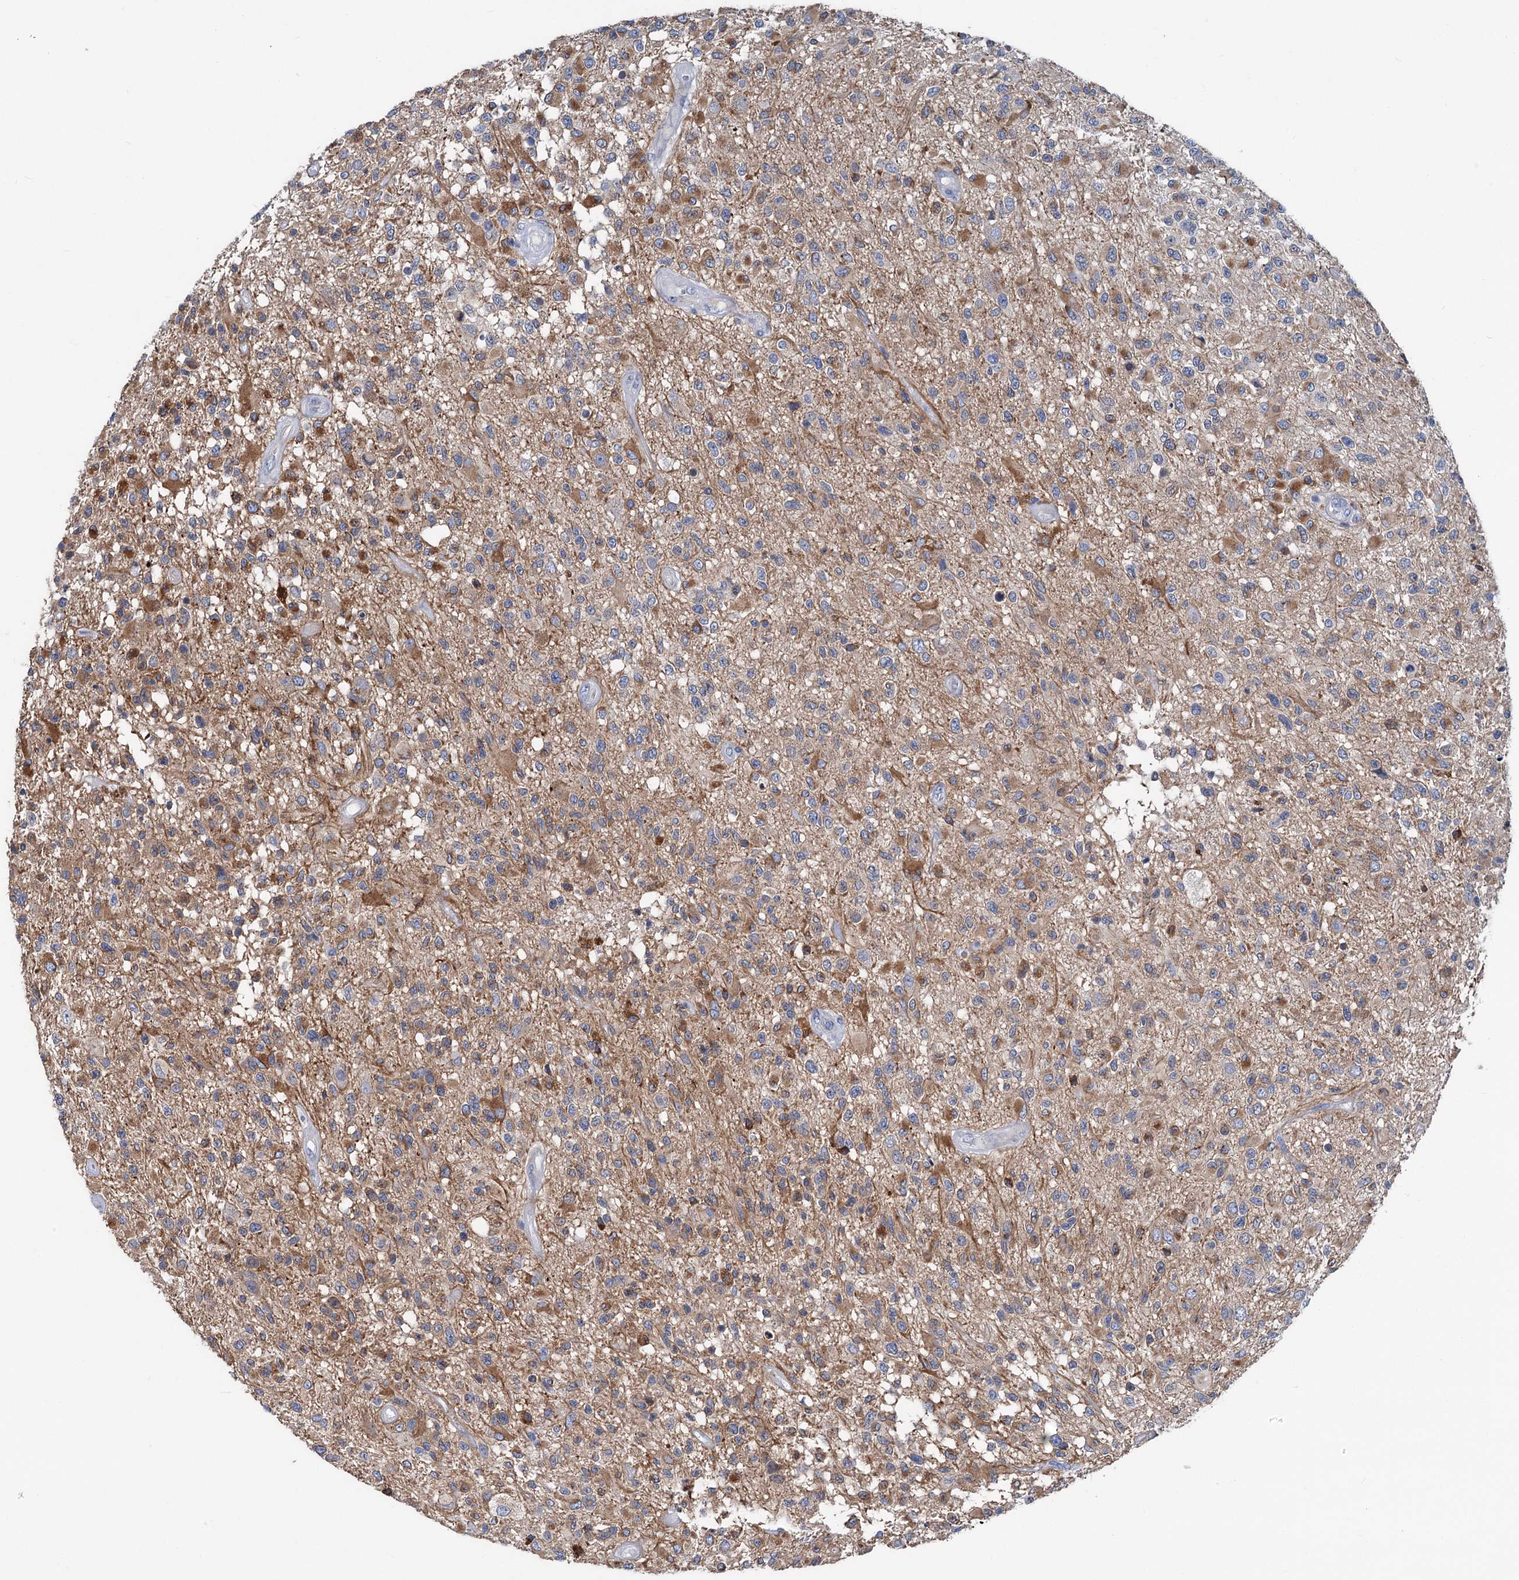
{"staining": {"intensity": "moderate", "quantity": "25%-75%", "location": "cytoplasmic/membranous"}, "tissue": "glioma", "cell_type": "Tumor cells", "image_type": "cancer", "snomed": [{"axis": "morphology", "description": "Glioma, malignant, High grade"}, {"axis": "morphology", "description": "Glioblastoma, NOS"}, {"axis": "topography", "description": "Brain"}], "caption": "Immunohistochemistry (IHC) staining of glioma, which displays medium levels of moderate cytoplasmic/membranous staining in approximately 25%-75% of tumor cells indicating moderate cytoplasmic/membranous protein positivity. The staining was performed using DAB (brown) for protein detection and nuclei were counterstained in hematoxylin (blue).", "gene": "CHDH", "patient": {"sex": "male", "age": 60}}